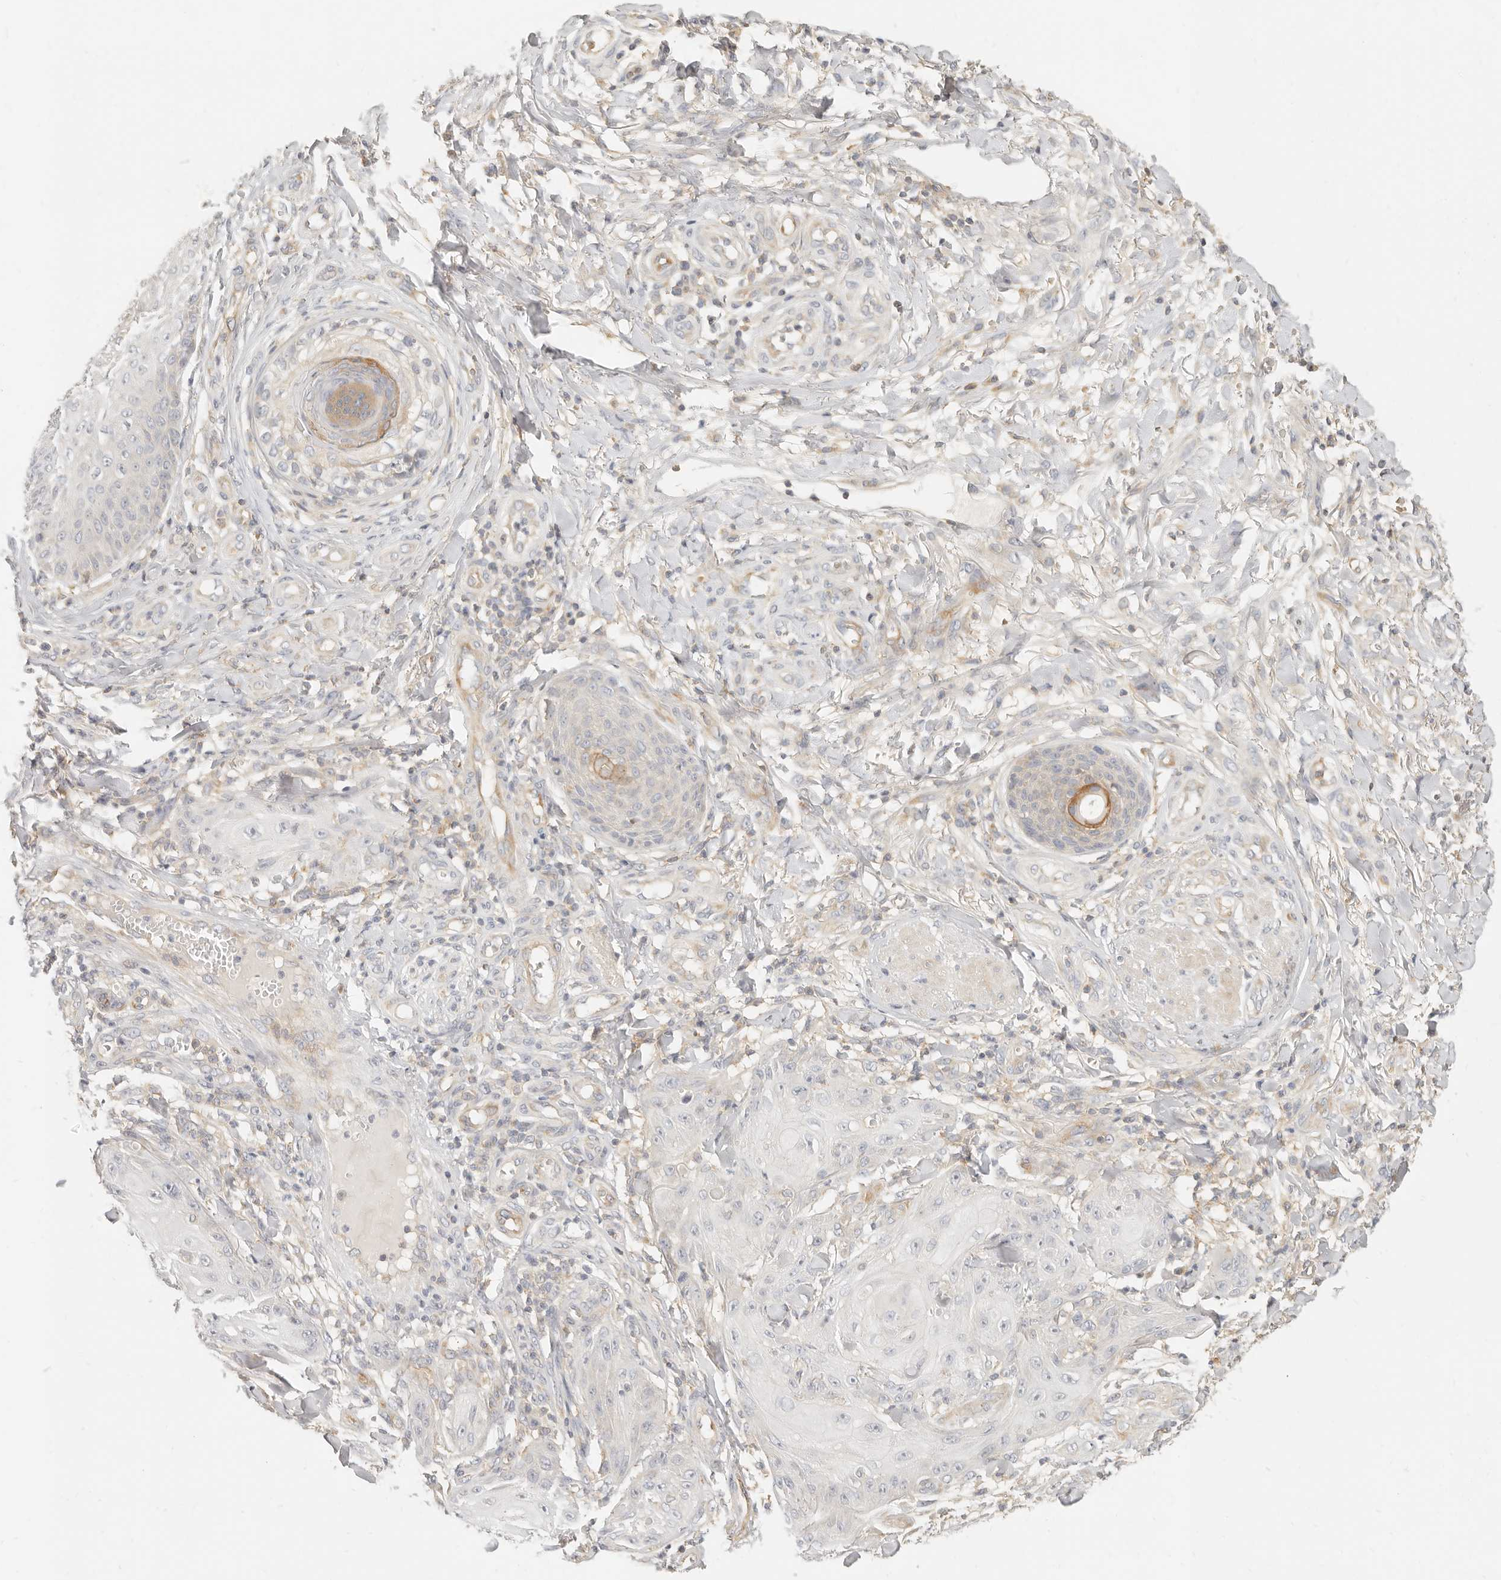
{"staining": {"intensity": "negative", "quantity": "none", "location": "none"}, "tissue": "skin cancer", "cell_type": "Tumor cells", "image_type": "cancer", "snomed": [{"axis": "morphology", "description": "Squamous cell carcinoma, NOS"}, {"axis": "topography", "description": "Skin"}], "caption": "The histopathology image demonstrates no significant positivity in tumor cells of squamous cell carcinoma (skin).", "gene": "LTB4R2", "patient": {"sex": "male", "age": 74}}